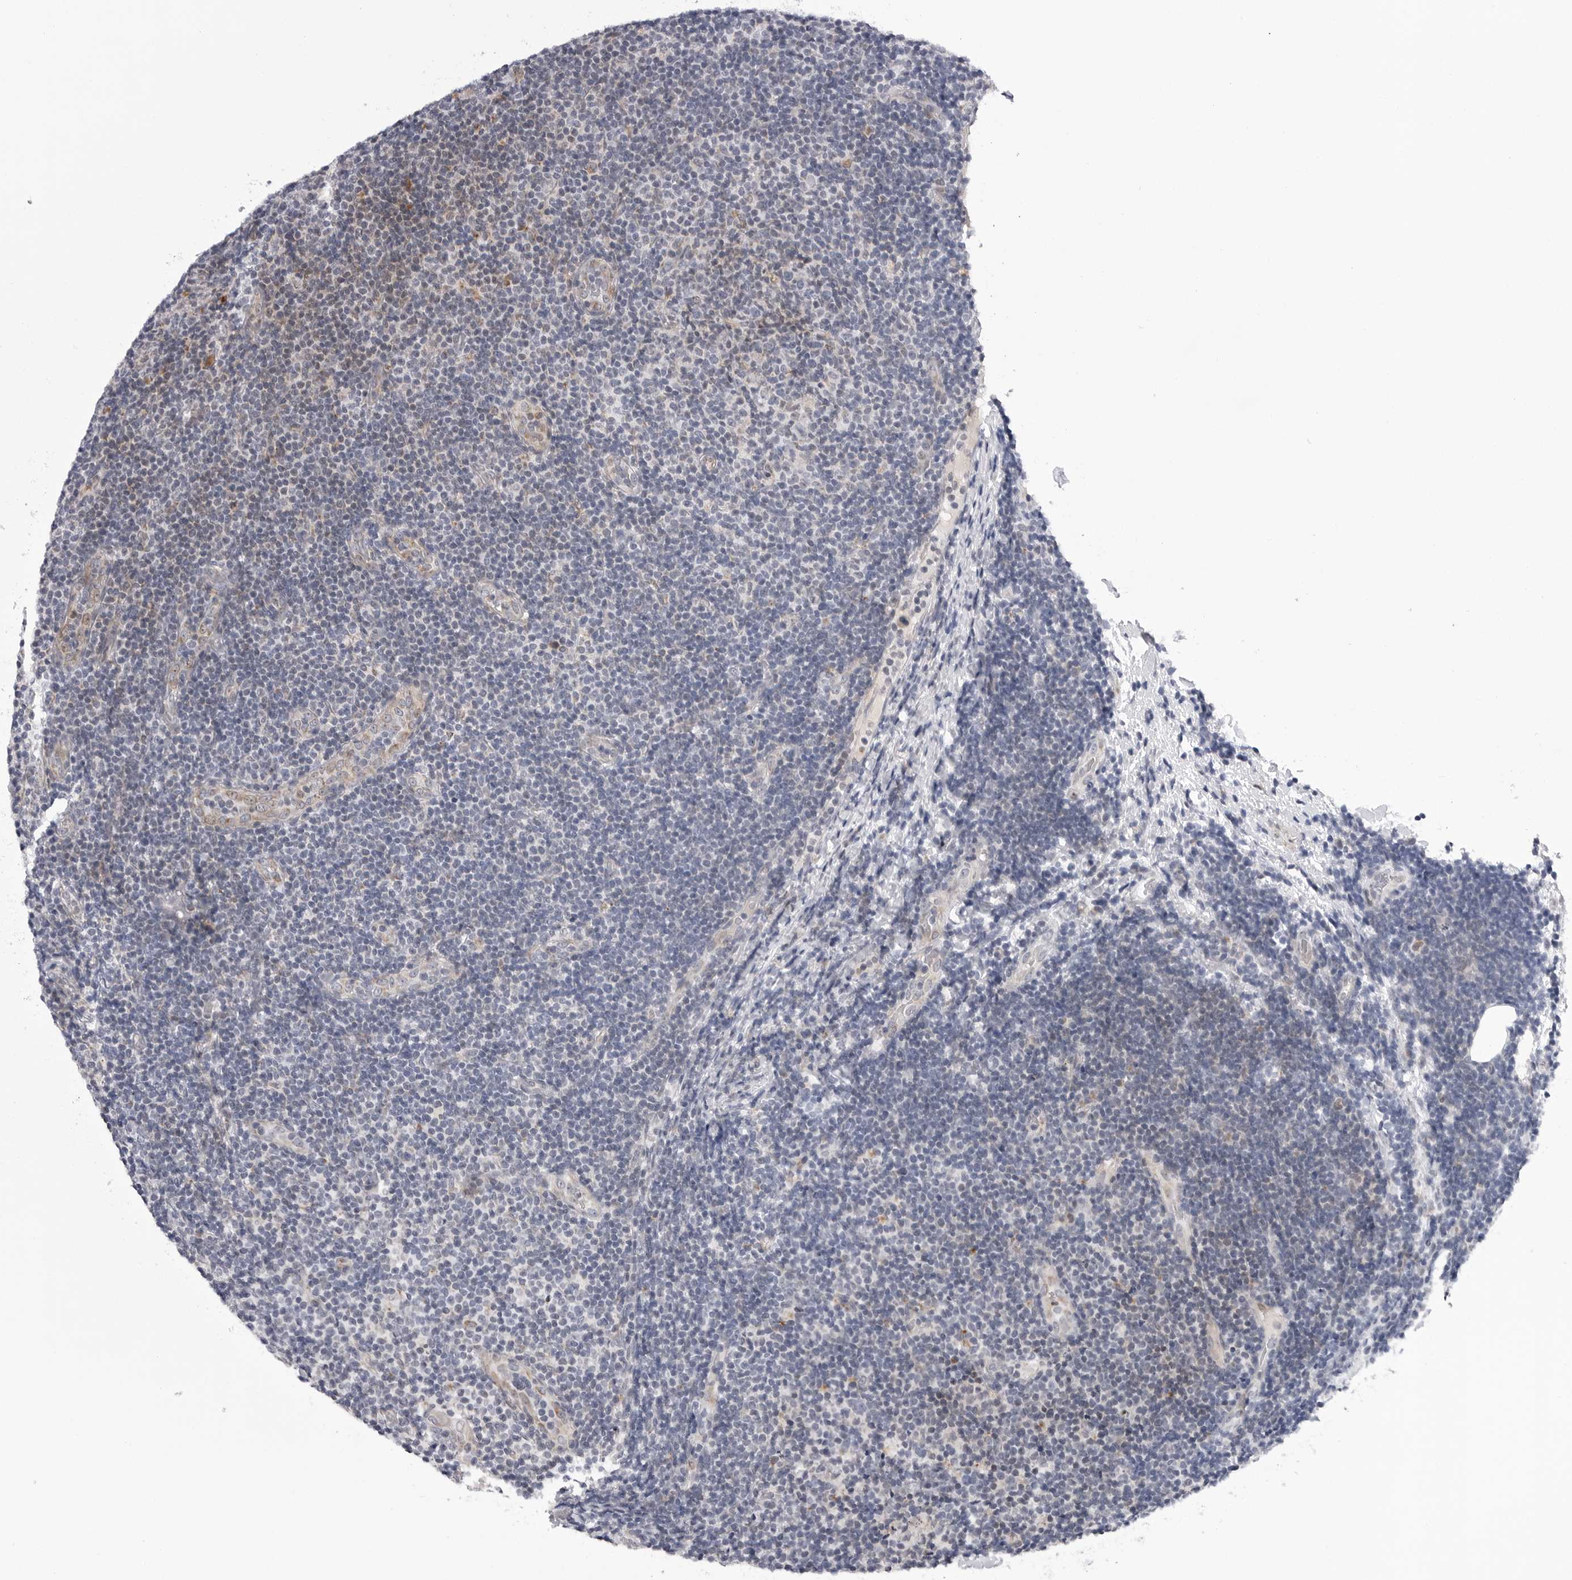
{"staining": {"intensity": "negative", "quantity": "none", "location": "none"}, "tissue": "lymphoma", "cell_type": "Tumor cells", "image_type": "cancer", "snomed": [{"axis": "morphology", "description": "Malignant lymphoma, non-Hodgkin's type, Low grade"}, {"axis": "topography", "description": "Lymph node"}], "caption": "A micrograph of human low-grade malignant lymphoma, non-Hodgkin's type is negative for staining in tumor cells.", "gene": "CDK20", "patient": {"sex": "male", "age": 83}}